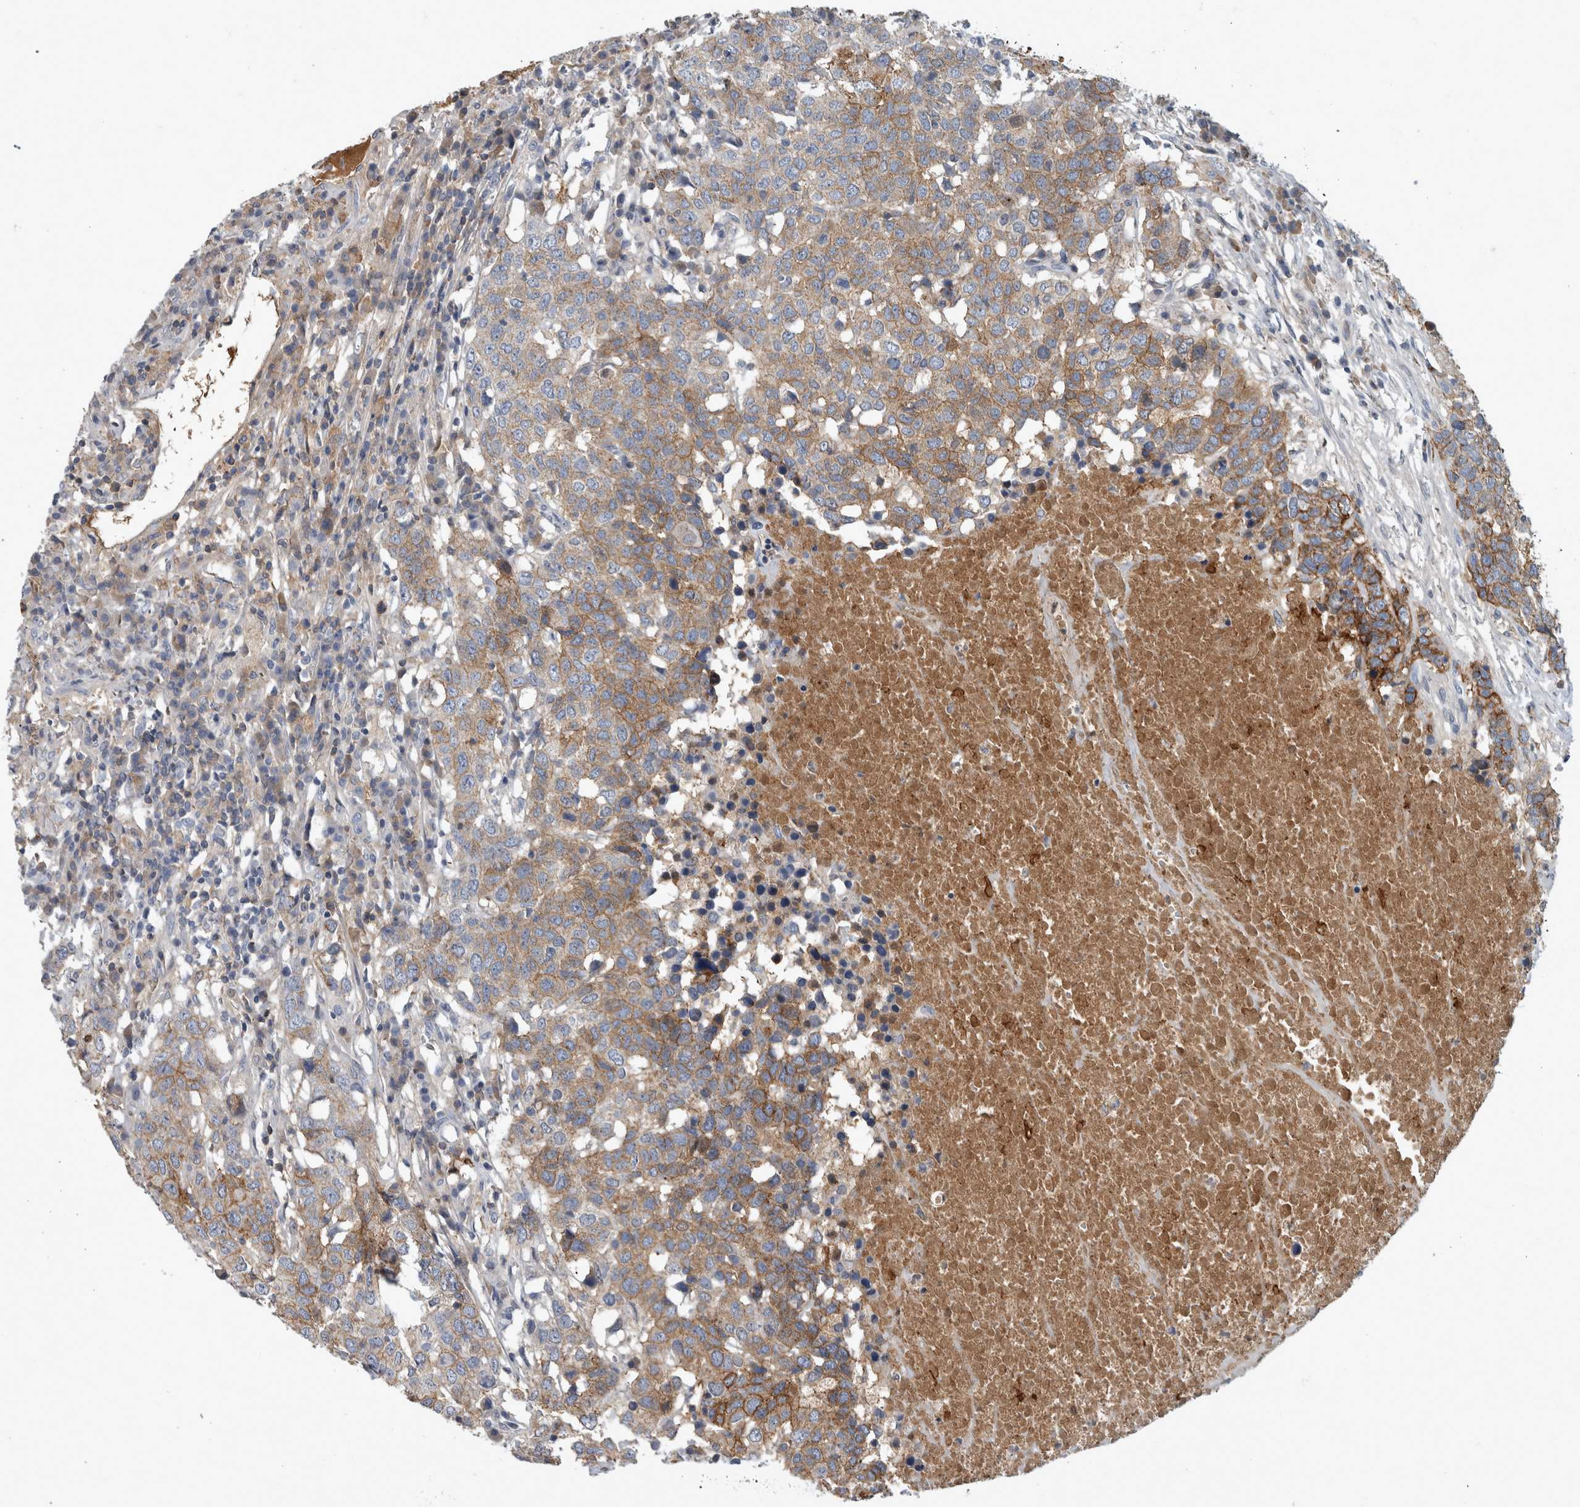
{"staining": {"intensity": "moderate", "quantity": "25%-75%", "location": "cytoplasmic/membranous"}, "tissue": "head and neck cancer", "cell_type": "Tumor cells", "image_type": "cancer", "snomed": [{"axis": "morphology", "description": "Squamous cell carcinoma, NOS"}, {"axis": "topography", "description": "Head-Neck"}], "caption": "Immunohistochemical staining of head and neck cancer (squamous cell carcinoma) reveals medium levels of moderate cytoplasmic/membranous staining in approximately 25%-75% of tumor cells.", "gene": "DSG2", "patient": {"sex": "male", "age": 66}}